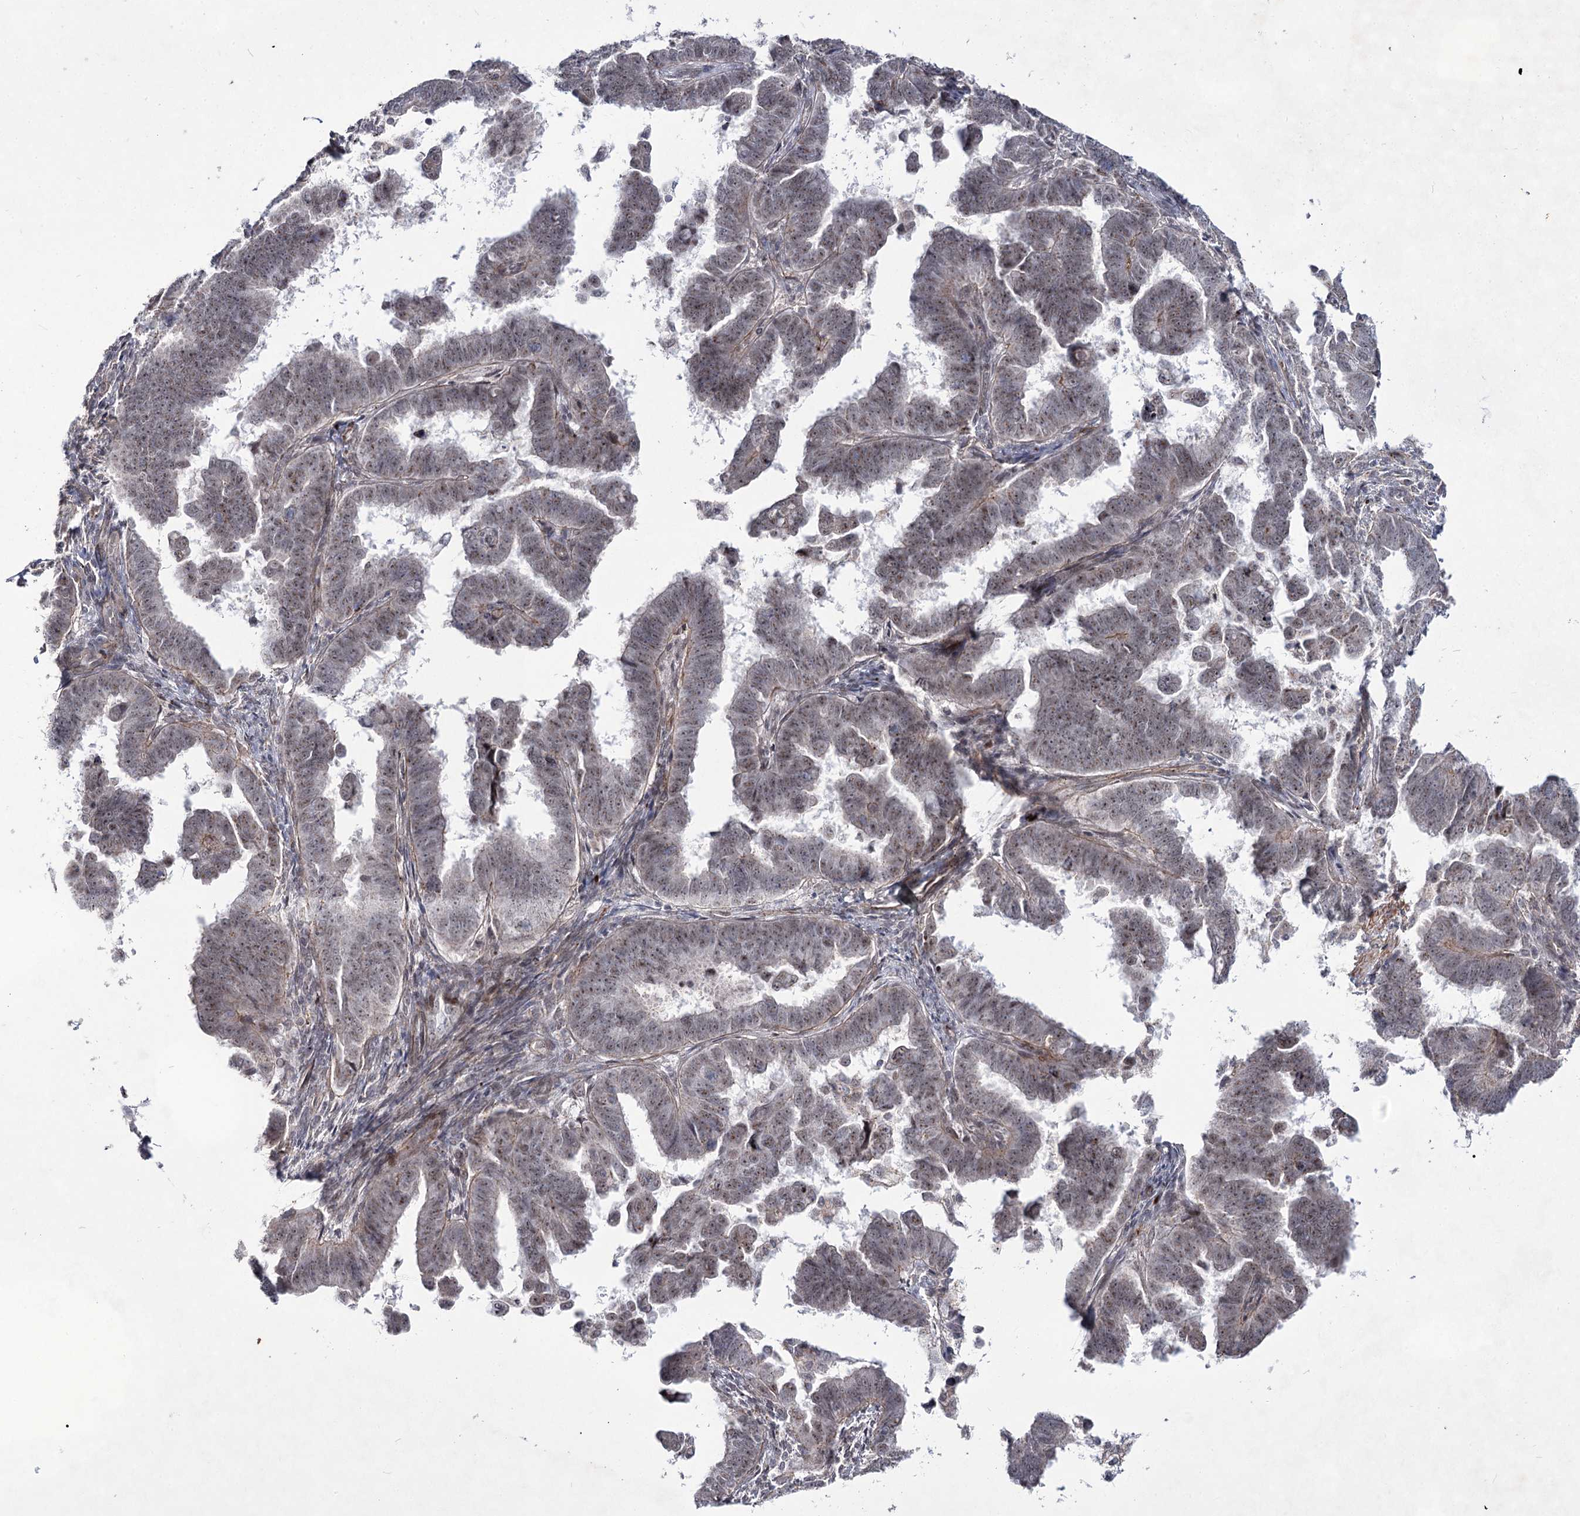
{"staining": {"intensity": "negative", "quantity": "none", "location": "none"}, "tissue": "endometrial cancer", "cell_type": "Tumor cells", "image_type": "cancer", "snomed": [{"axis": "morphology", "description": "Adenocarcinoma, NOS"}, {"axis": "topography", "description": "Endometrium"}], "caption": "Tumor cells are negative for brown protein staining in endometrial cancer (adenocarcinoma). Nuclei are stained in blue.", "gene": "ATL2", "patient": {"sex": "female", "age": 75}}